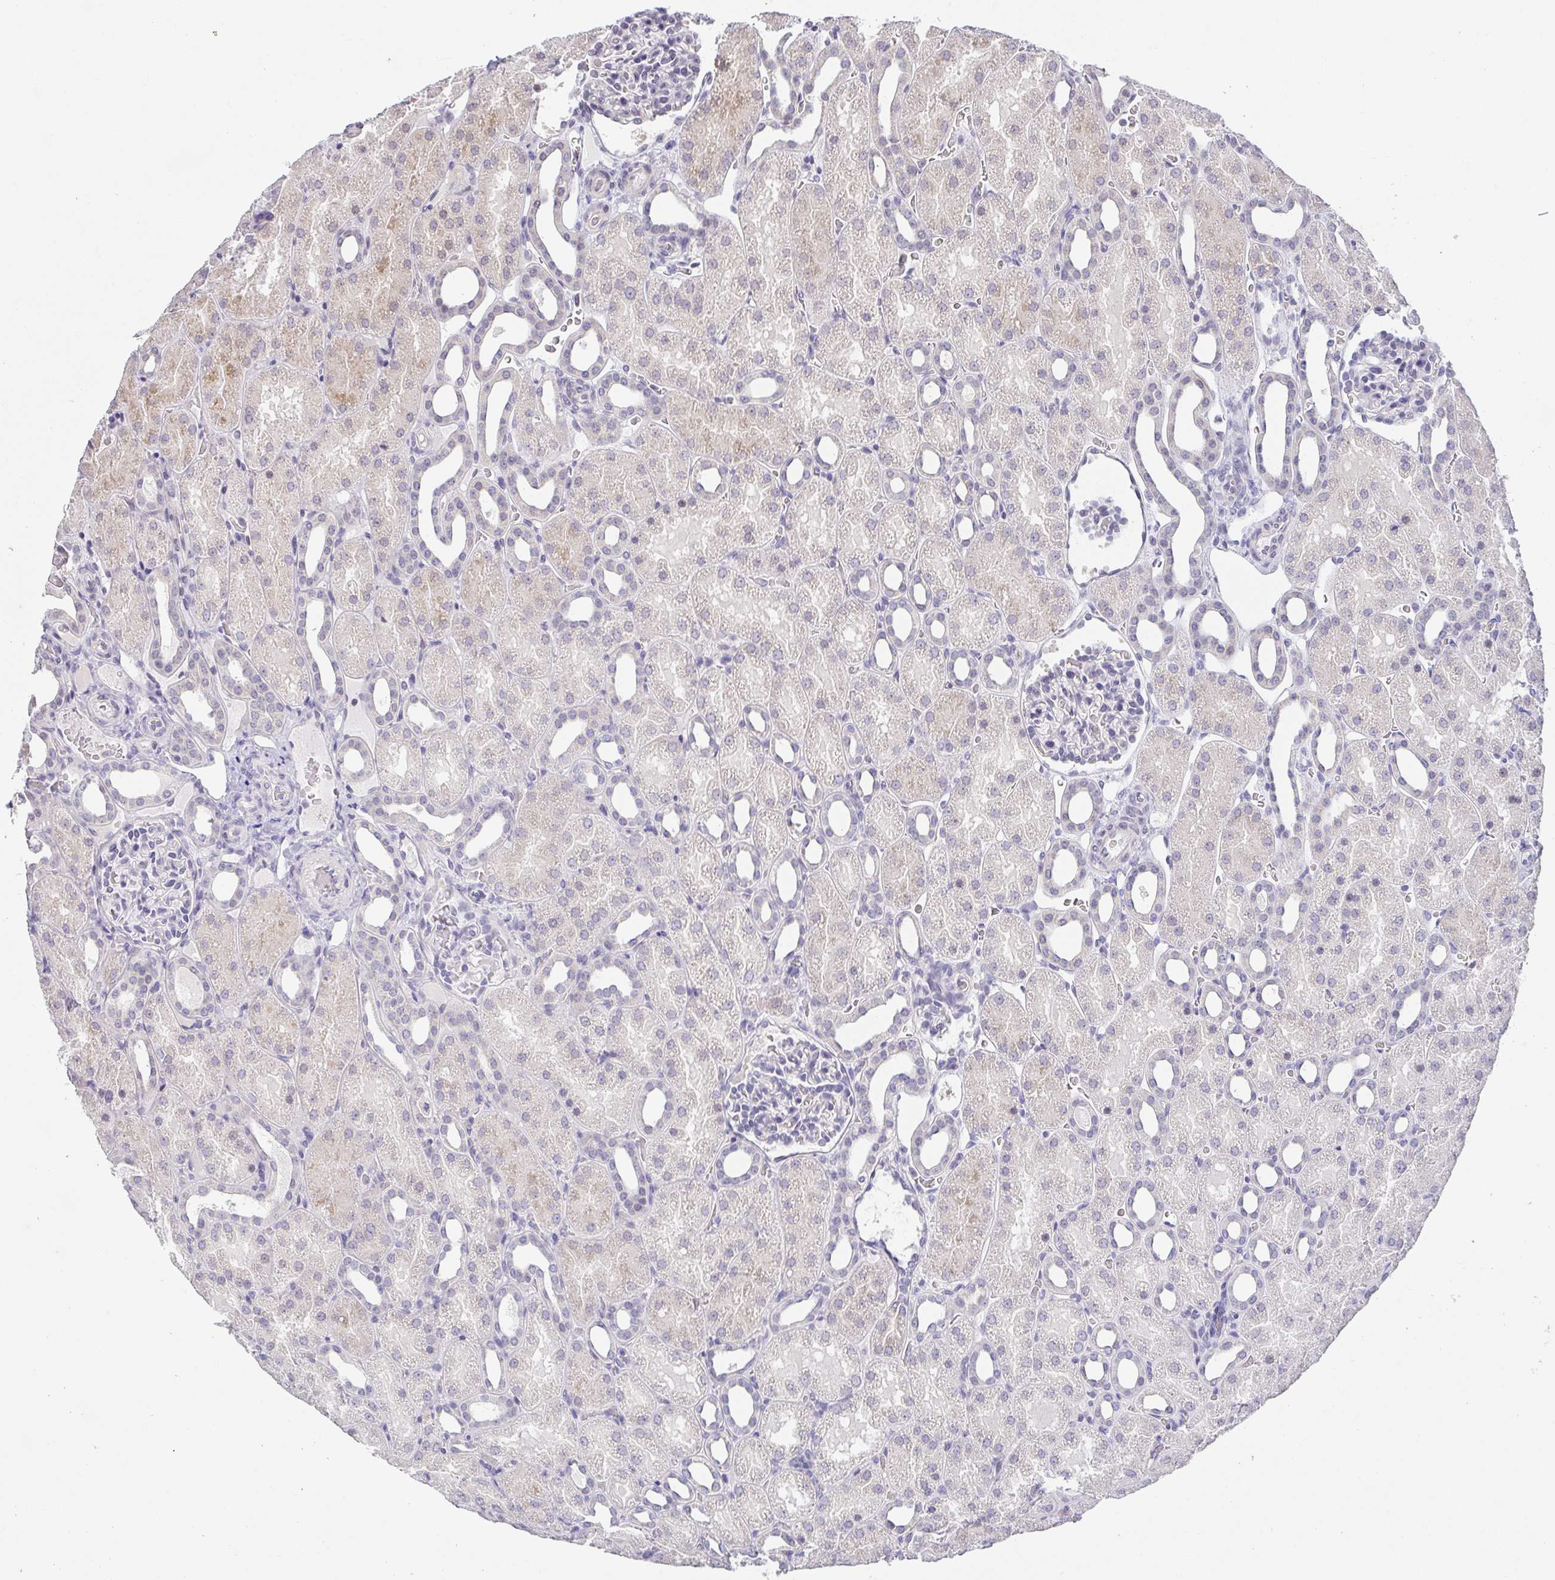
{"staining": {"intensity": "negative", "quantity": "none", "location": "none"}, "tissue": "kidney", "cell_type": "Cells in glomeruli", "image_type": "normal", "snomed": [{"axis": "morphology", "description": "Normal tissue, NOS"}, {"axis": "topography", "description": "Kidney"}], "caption": "A micrograph of human kidney is negative for staining in cells in glomeruli. (DAB IHC with hematoxylin counter stain).", "gene": "CACNA1S", "patient": {"sex": "male", "age": 2}}